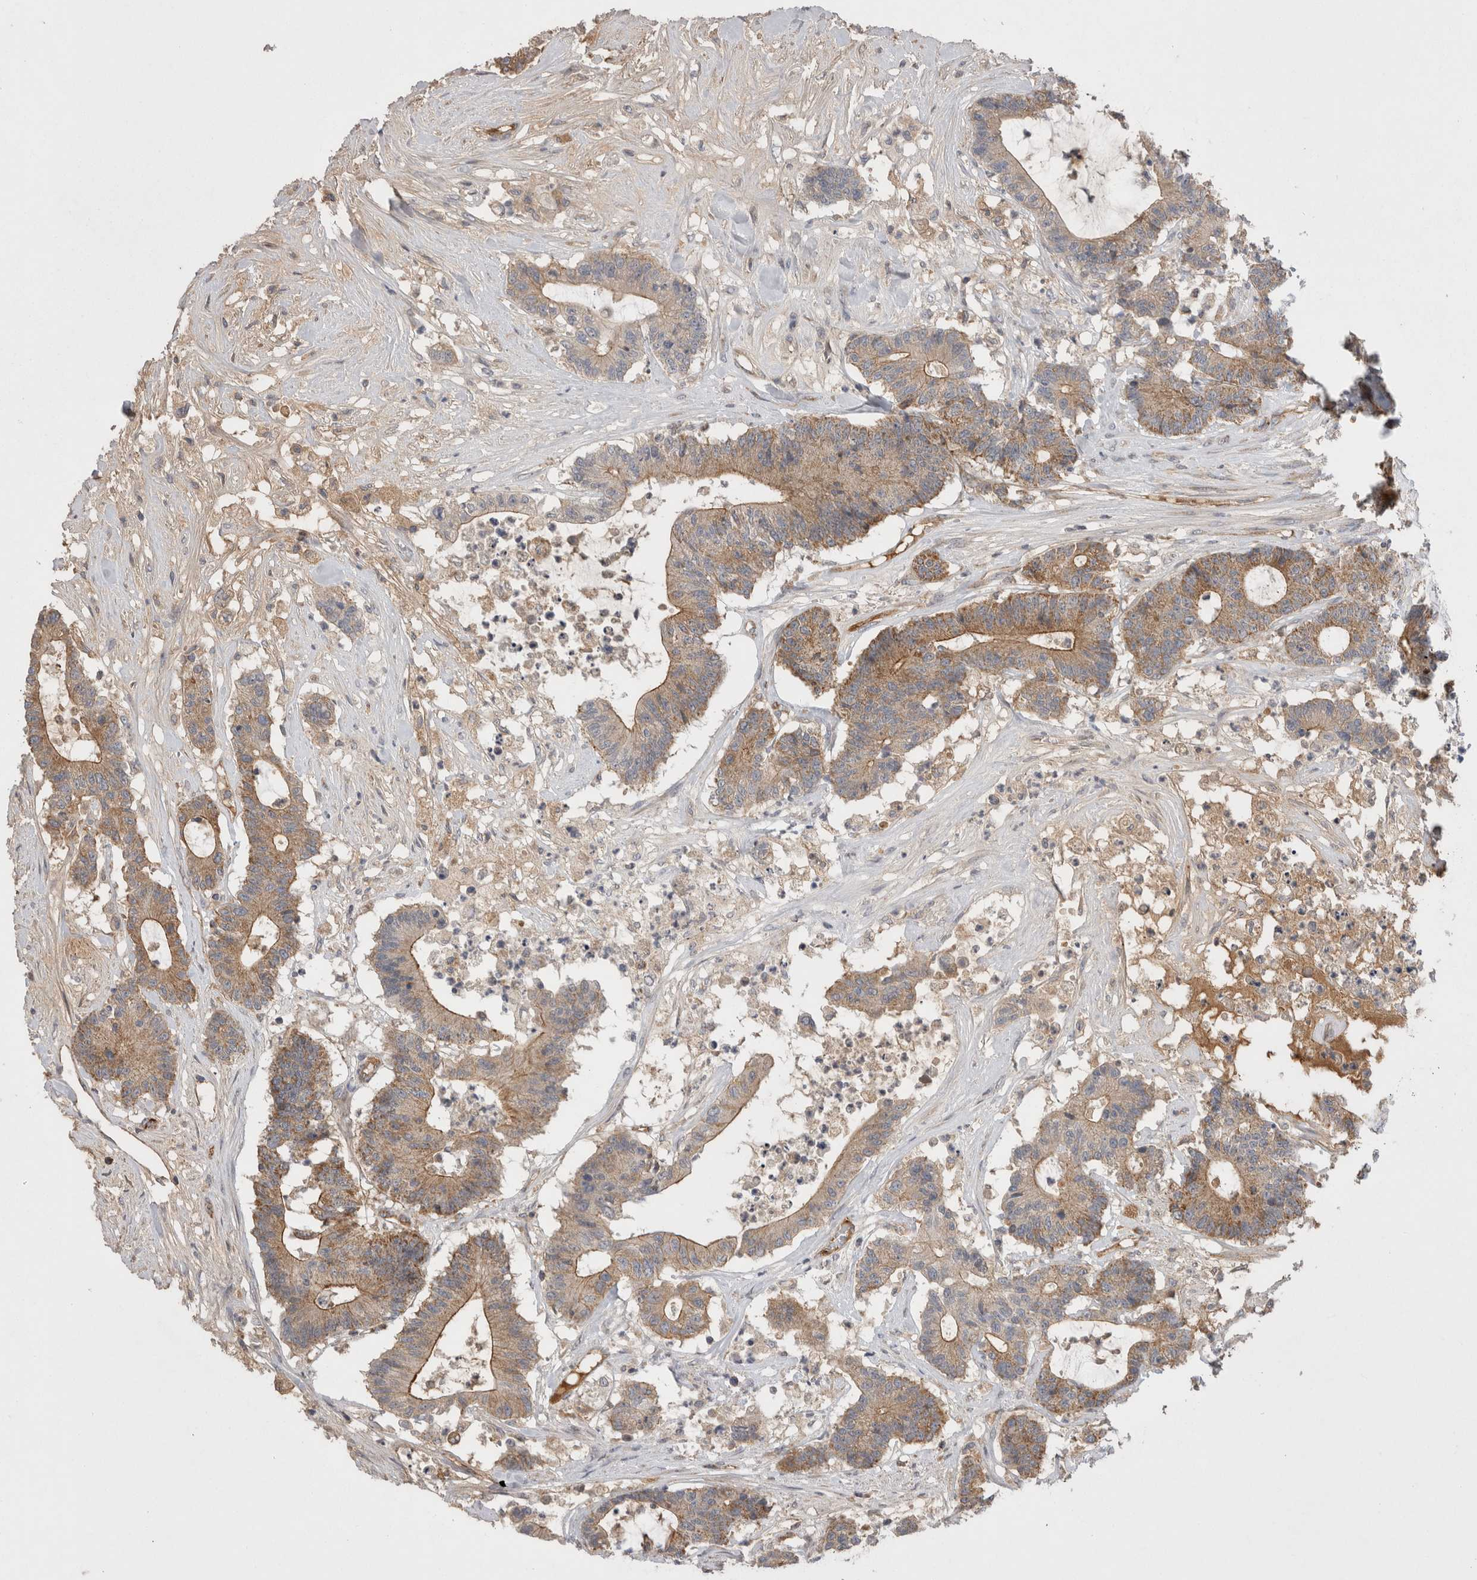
{"staining": {"intensity": "moderate", "quantity": ">75%", "location": "cytoplasmic/membranous"}, "tissue": "colorectal cancer", "cell_type": "Tumor cells", "image_type": "cancer", "snomed": [{"axis": "morphology", "description": "Adenocarcinoma, NOS"}, {"axis": "topography", "description": "Colon"}], "caption": "Adenocarcinoma (colorectal) was stained to show a protein in brown. There is medium levels of moderate cytoplasmic/membranous expression in about >75% of tumor cells.", "gene": "DARS2", "patient": {"sex": "female", "age": 84}}